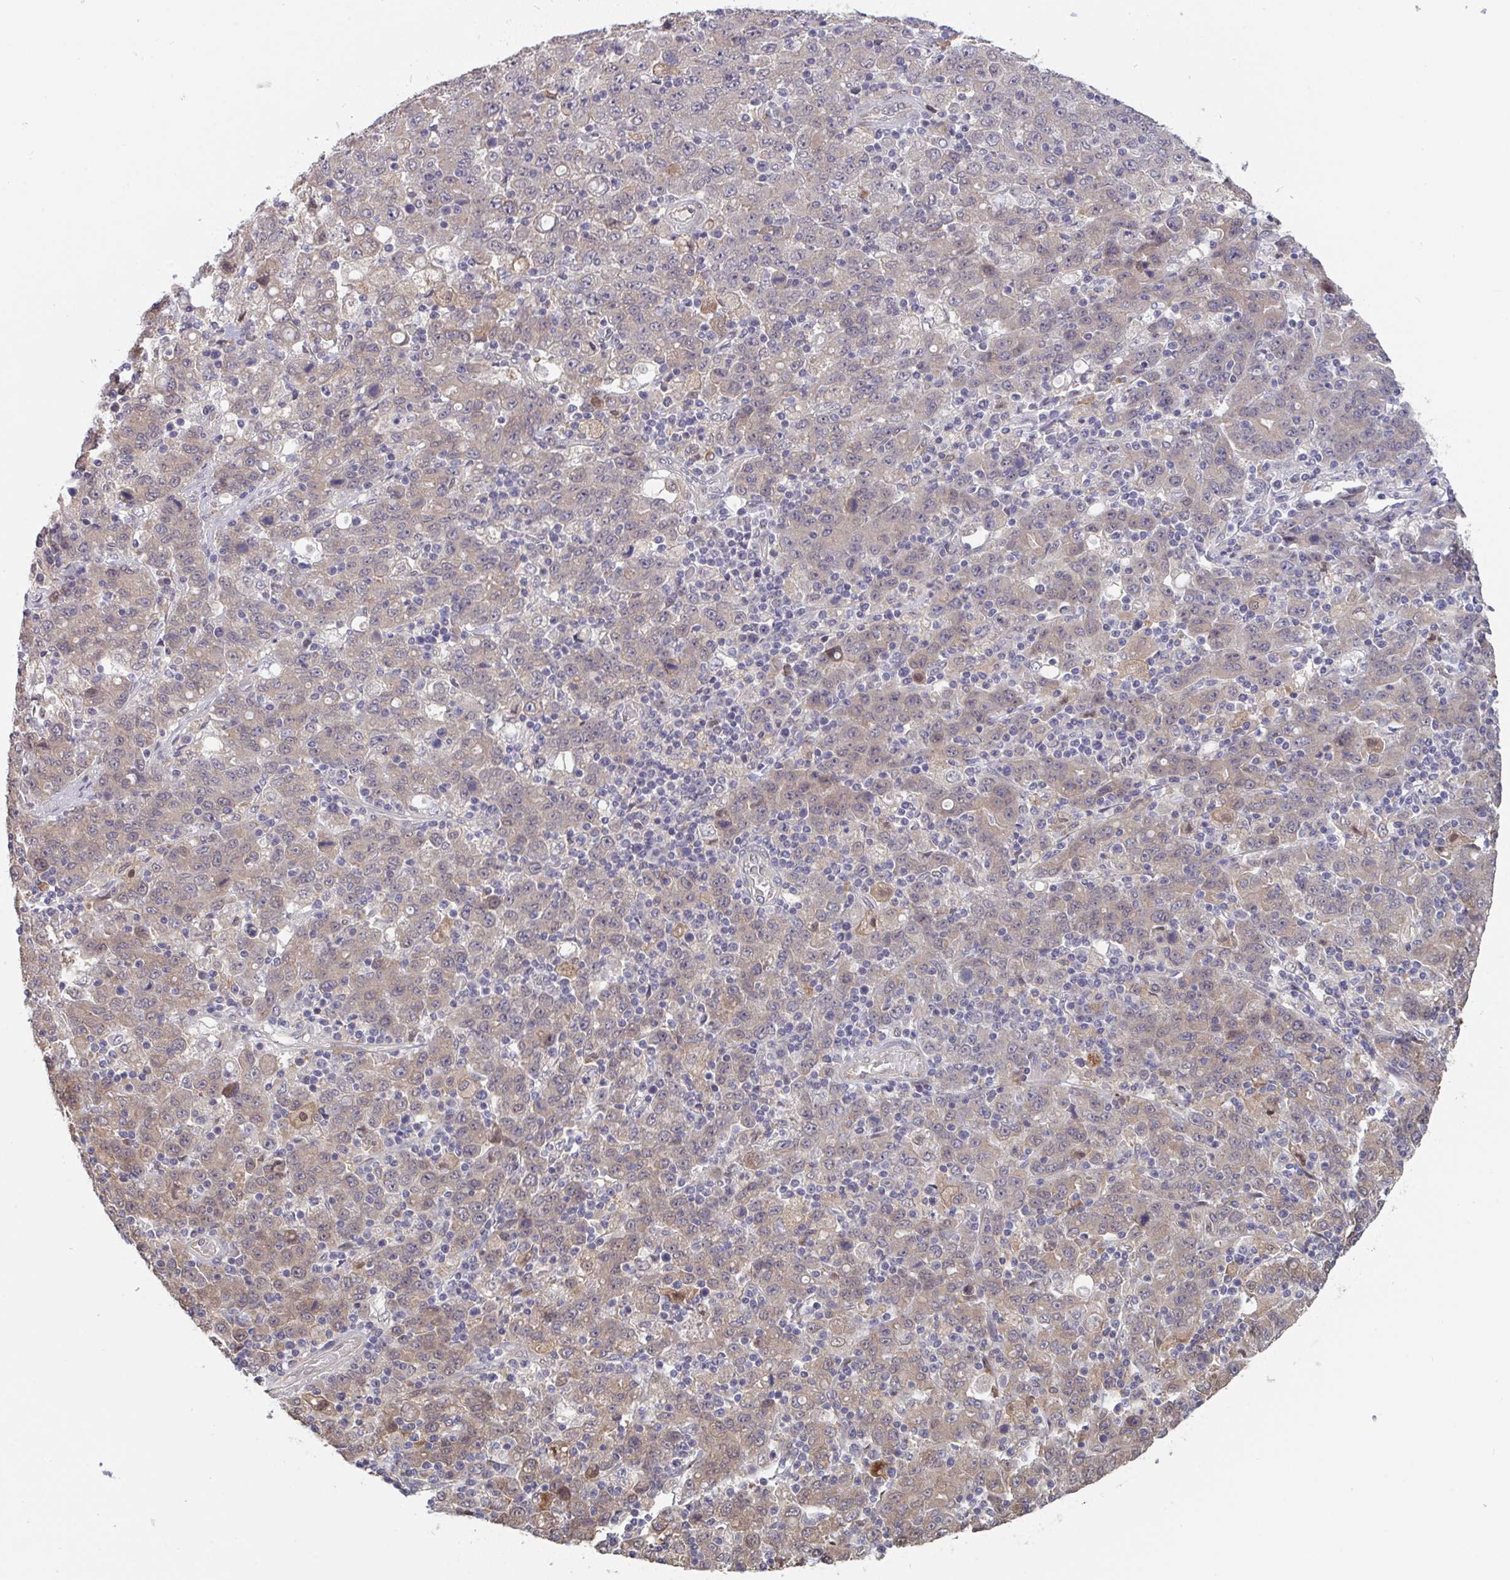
{"staining": {"intensity": "weak", "quantity": ">75%", "location": "cytoplasmic/membranous"}, "tissue": "stomach cancer", "cell_type": "Tumor cells", "image_type": "cancer", "snomed": [{"axis": "morphology", "description": "Adenocarcinoma, NOS"}, {"axis": "topography", "description": "Stomach, upper"}], "caption": "Brown immunohistochemical staining in stomach cancer (adenocarcinoma) reveals weak cytoplasmic/membranous expression in approximately >75% of tumor cells. Using DAB (brown) and hematoxylin (blue) stains, captured at high magnification using brightfield microscopy.", "gene": "PTPRD", "patient": {"sex": "male", "age": 69}}